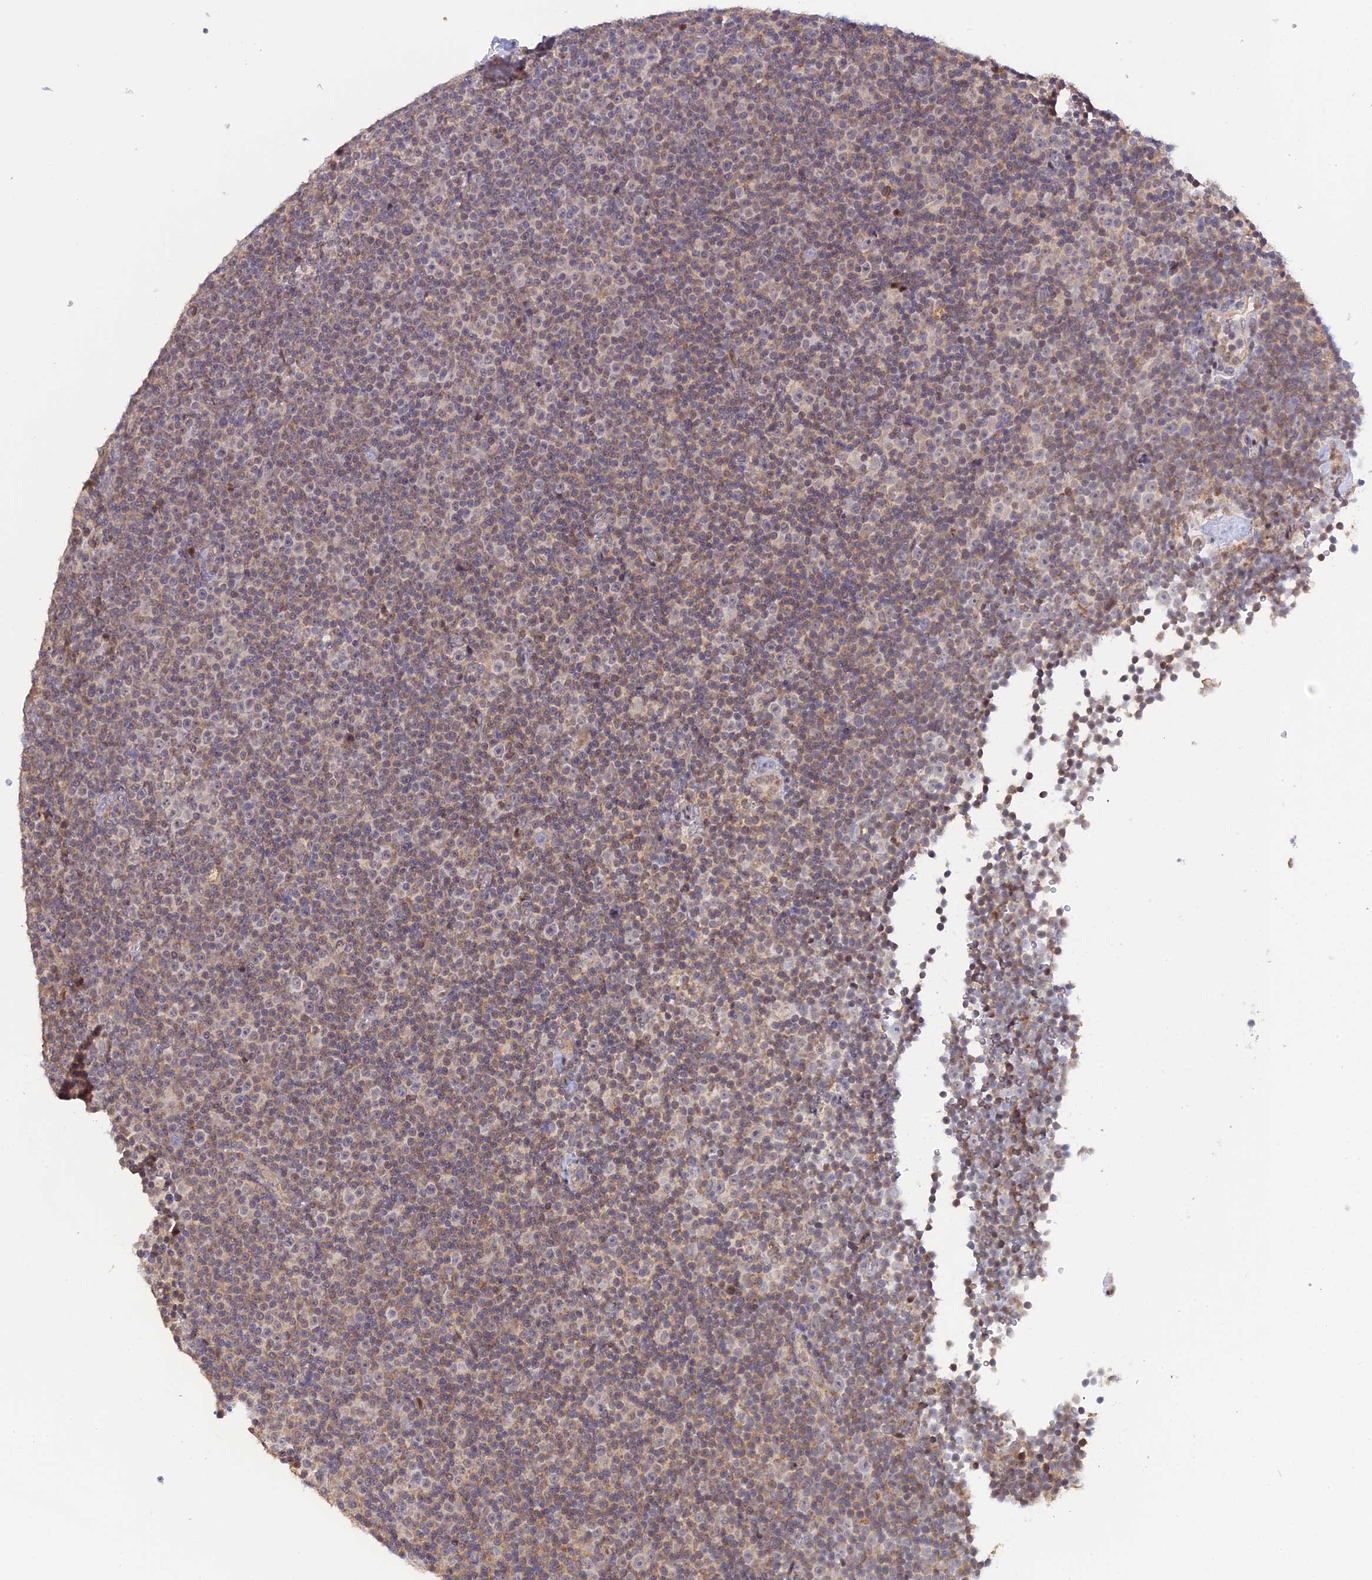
{"staining": {"intensity": "weak", "quantity": "25%-75%", "location": "cytoplasmic/membranous"}, "tissue": "lymphoma", "cell_type": "Tumor cells", "image_type": "cancer", "snomed": [{"axis": "morphology", "description": "Malignant lymphoma, non-Hodgkin's type, Low grade"}, {"axis": "topography", "description": "Lymph node"}], "caption": "An immunohistochemistry histopathology image of tumor tissue is shown. Protein staining in brown highlights weak cytoplasmic/membranous positivity in malignant lymphoma, non-Hodgkin's type (low-grade) within tumor cells.", "gene": "GSKIP", "patient": {"sex": "female", "age": 67}}